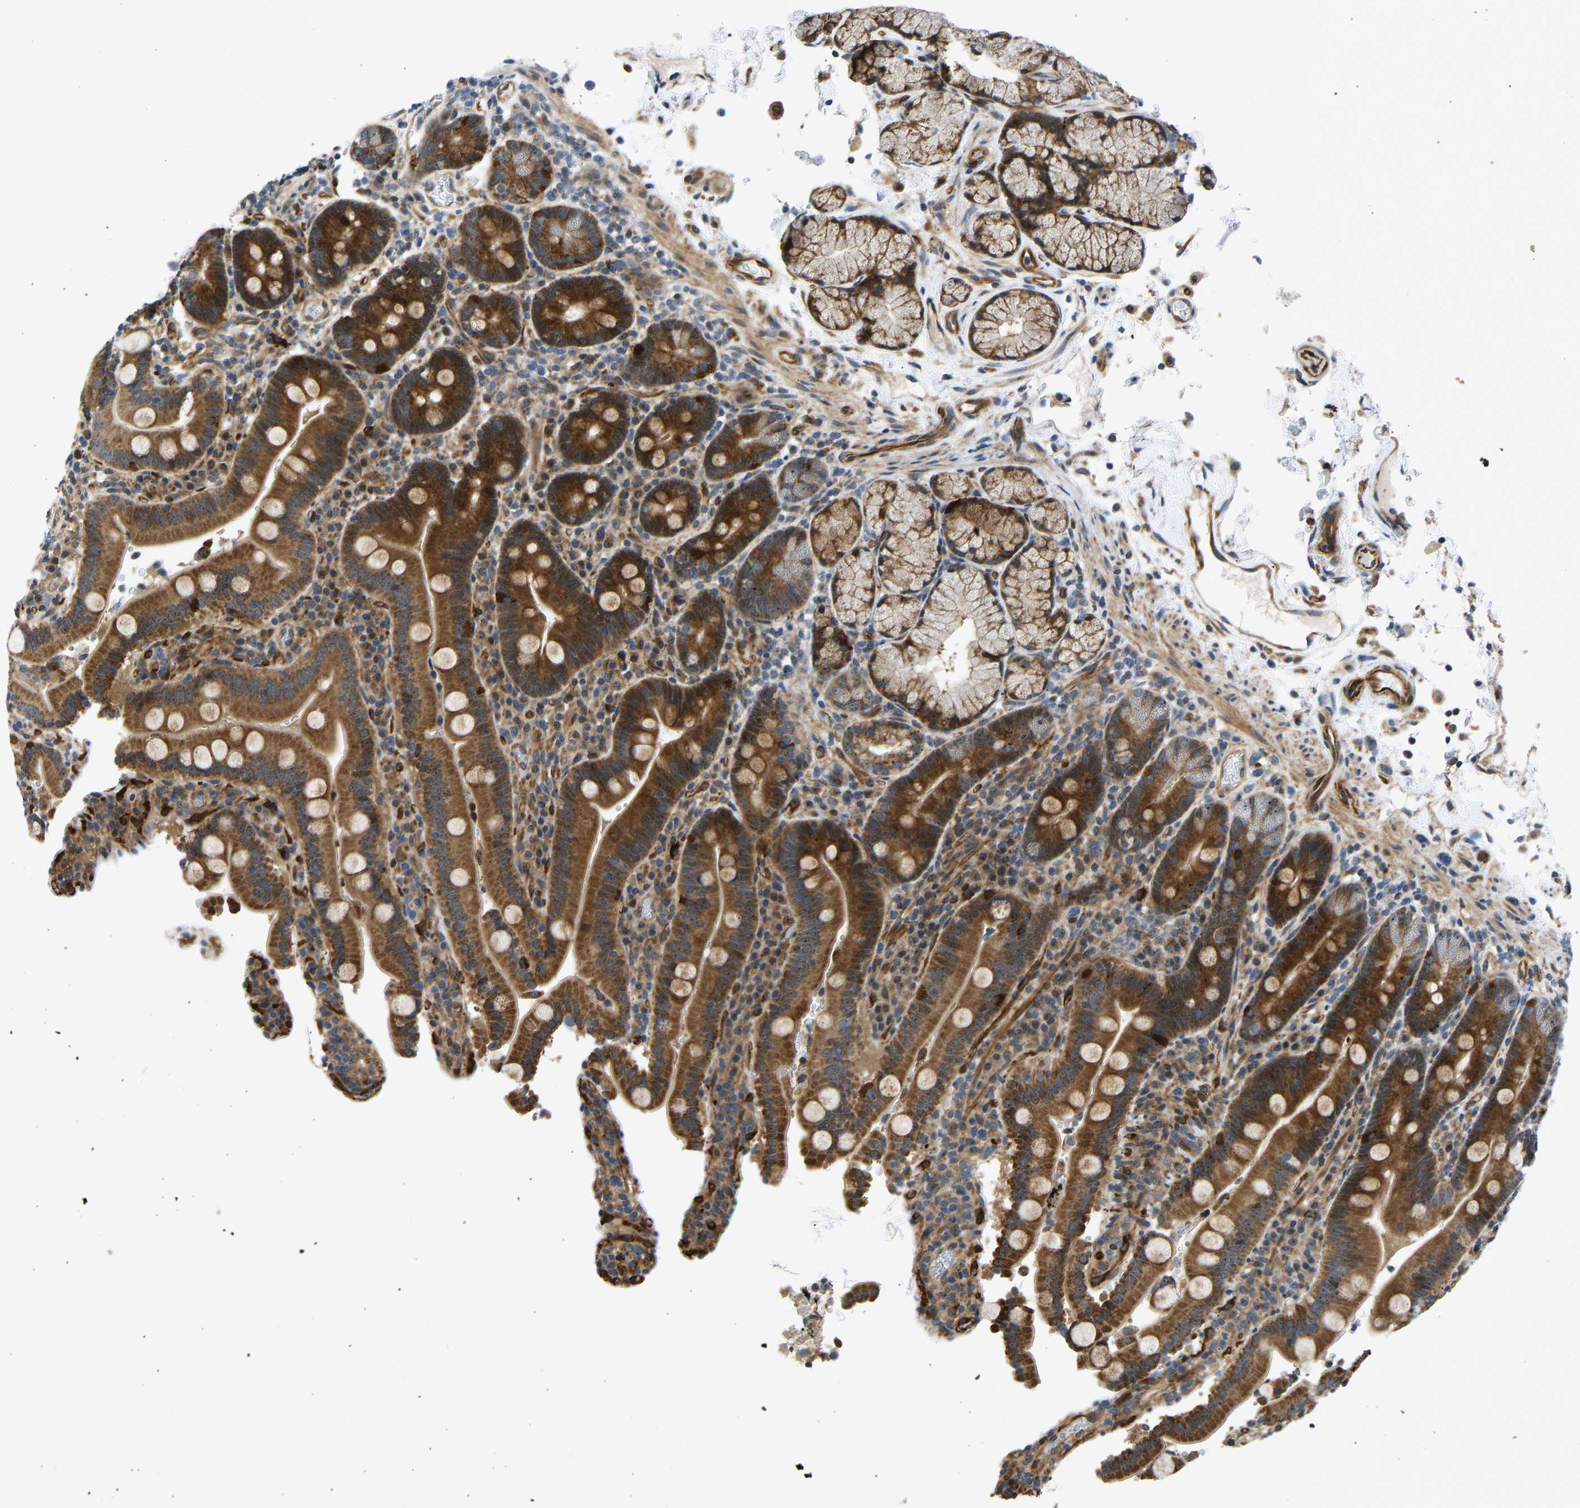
{"staining": {"intensity": "strong", "quantity": ">75%", "location": "cytoplasmic/membranous"}, "tissue": "duodenum", "cell_type": "Glandular cells", "image_type": "normal", "snomed": [{"axis": "morphology", "description": "Normal tissue, NOS"}, {"axis": "topography", "description": "Small intestine, NOS"}], "caption": "Protein analysis of normal duodenum demonstrates strong cytoplasmic/membranous positivity in approximately >75% of glandular cells. (DAB (3,3'-diaminobenzidine) IHC with brightfield microscopy, high magnification).", "gene": "RESF1", "patient": {"sex": "female", "age": 71}}